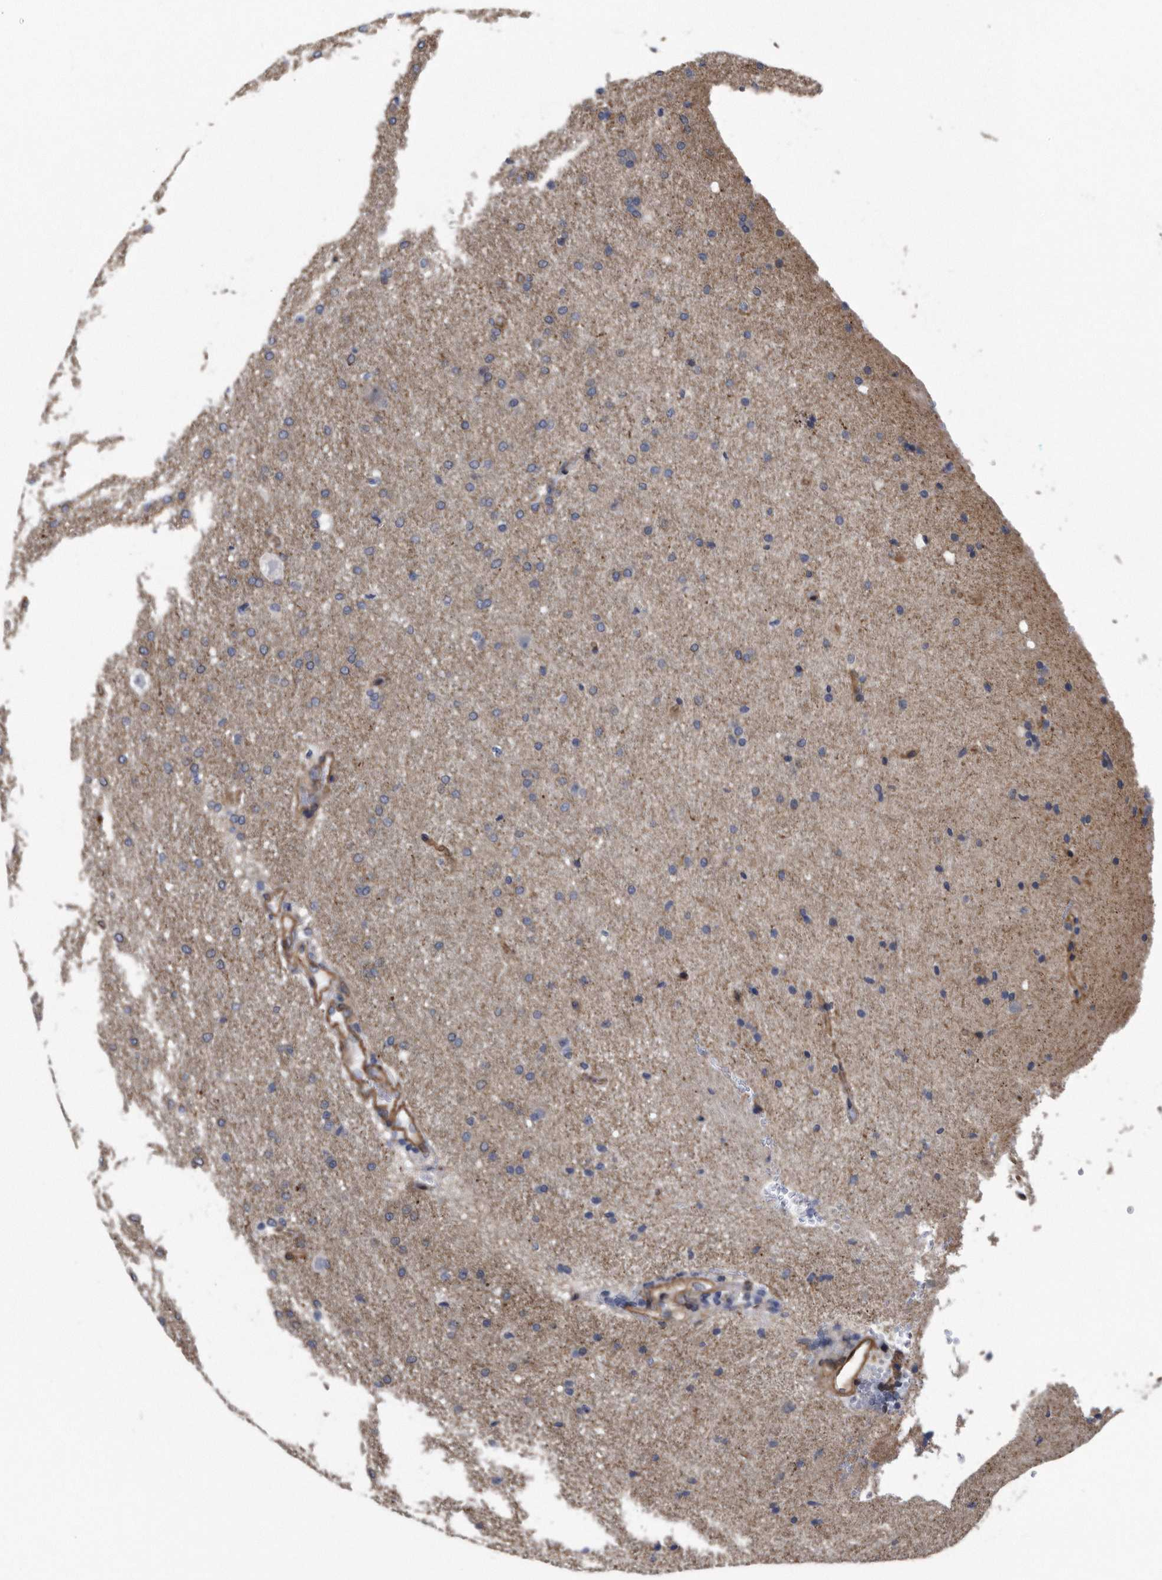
{"staining": {"intensity": "negative", "quantity": "none", "location": "none"}, "tissue": "glioma", "cell_type": "Tumor cells", "image_type": "cancer", "snomed": [{"axis": "morphology", "description": "Glioma, malignant, Low grade"}, {"axis": "topography", "description": "Brain"}], "caption": "Human low-grade glioma (malignant) stained for a protein using immunohistochemistry exhibits no expression in tumor cells.", "gene": "ARMCX1", "patient": {"sex": "female", "age": 37}}